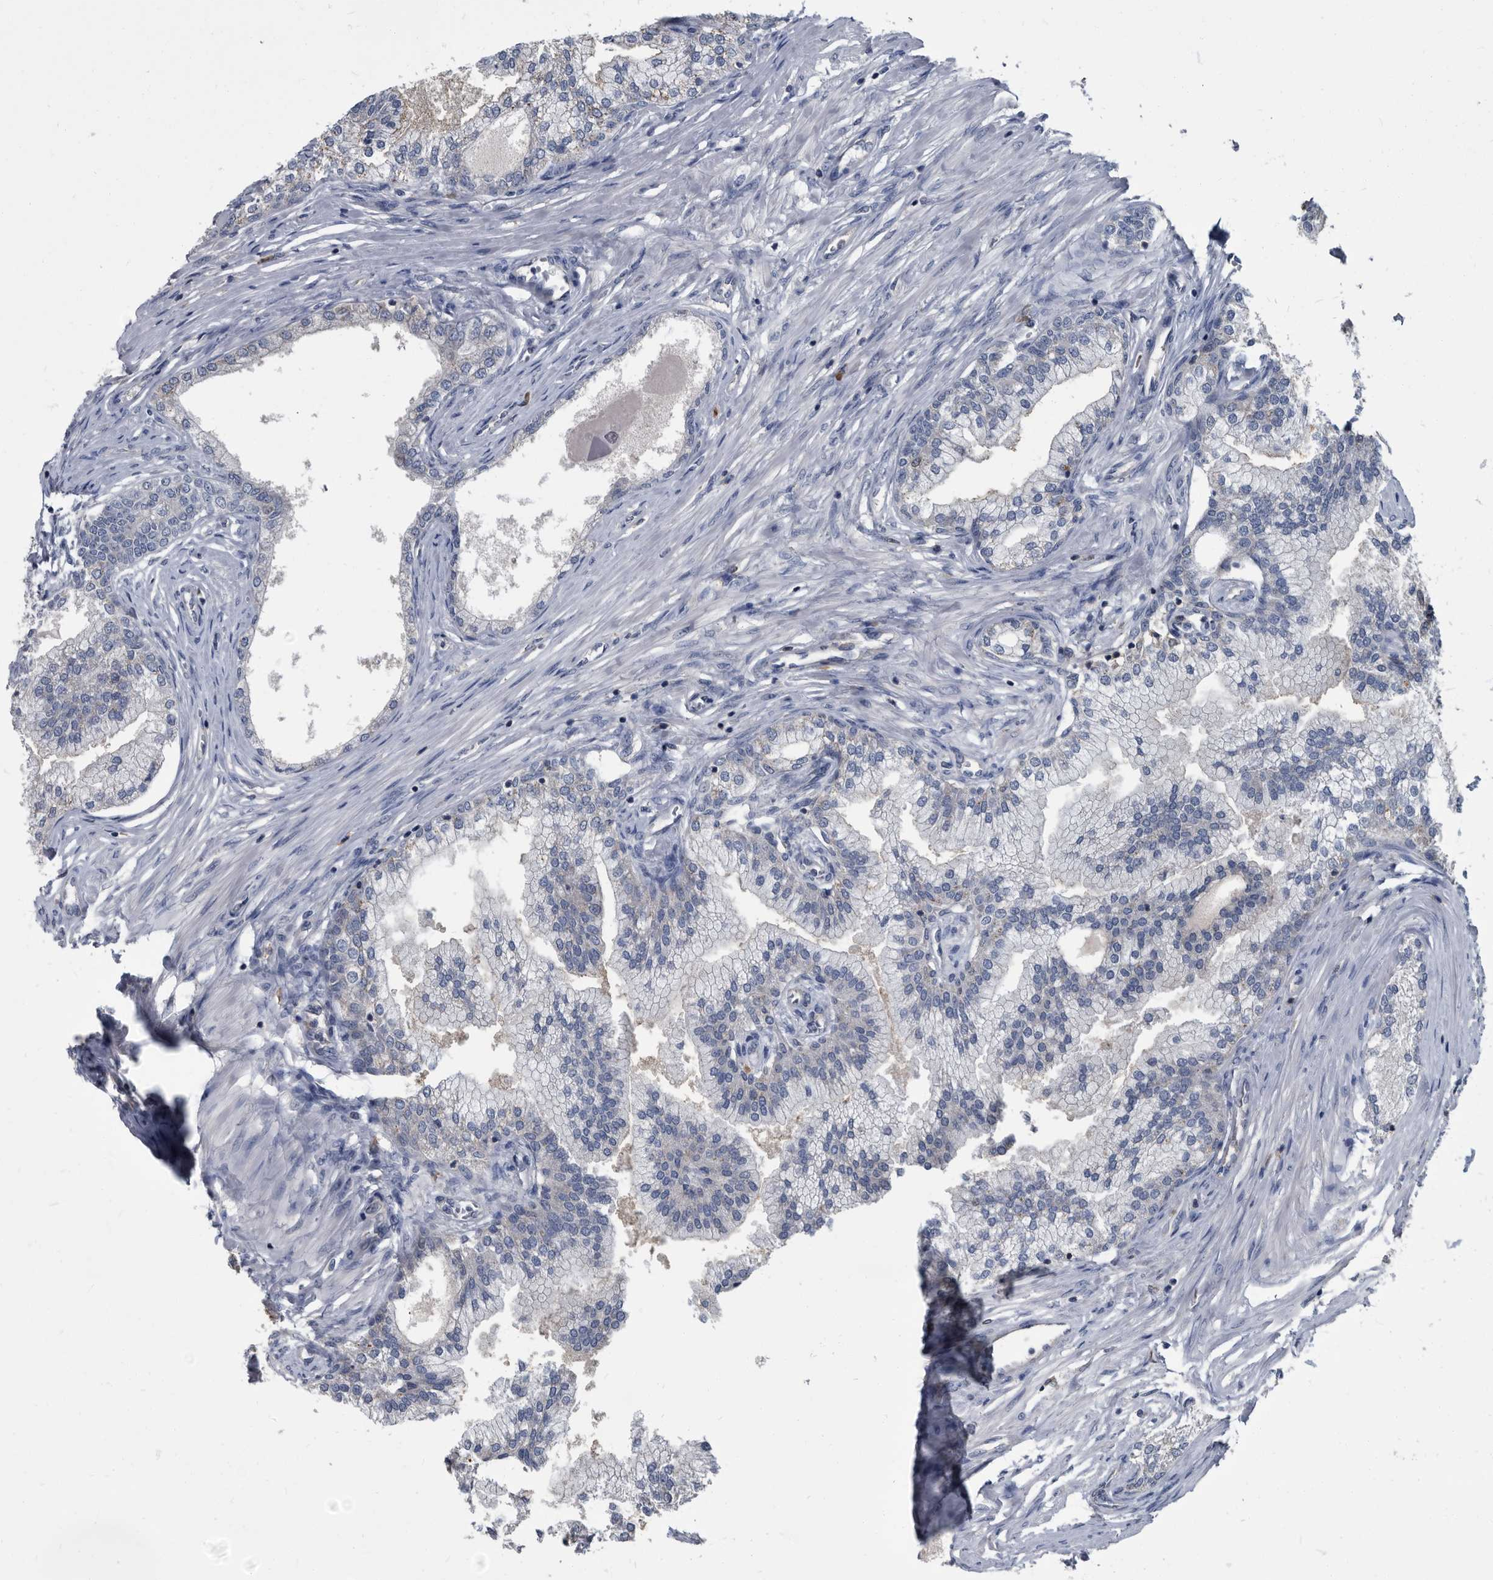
{"staining": {"intensity": "negative", "quantity": "none", "location": "none"}, "tissue": "prostate", "cell_type": "Glandular cells", "image_type": "normal", "snomed": [{"axis": "morphology", "description": "Normal tissue, NOS"}, {"axis": "morphology", "description": "Urothelial carcinoma, Low grade"}, {"axis": "topography", "description": "Urinary bladder"}, {"axis": "topography", "description": "Prostate"}], "caption": "A high-resolution histopathology image shows immunohistochemistry staining of normal prostate, which demonstrates no significant expression in glandular cells.", "gene": "CDV3", "patient": {"sex": "male", "age": 60}}